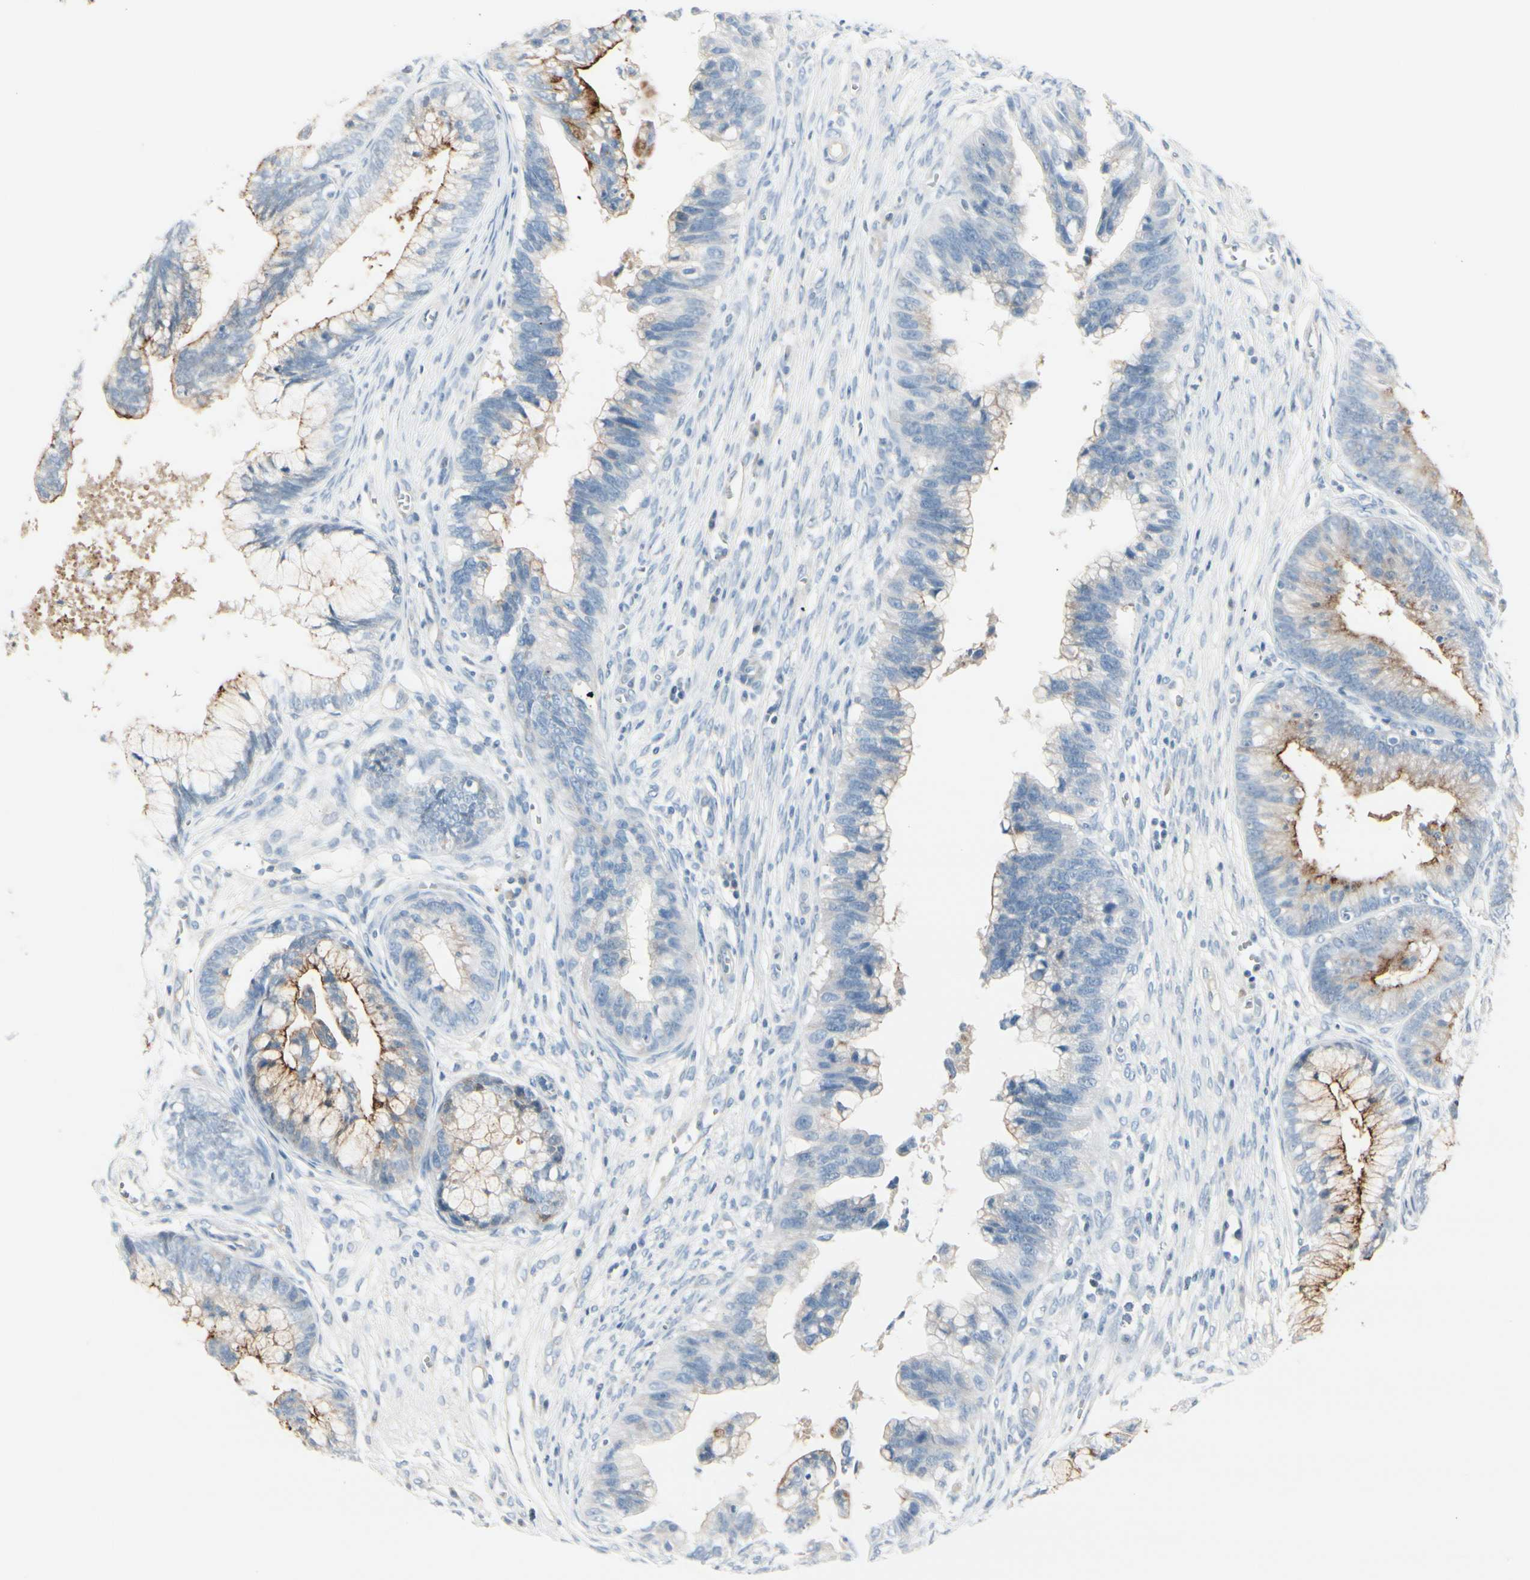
{"staining": {"intensity": "strong", "quantity": "25%-75%", "location": "cytoplasmic/membranous"}, "tissue": "cervical cancer", "cell_type": "Tumor cells", "image_type": "cancer", "snomed": [{"axis": "morphology", "description": "Adenocarcinoma, NOS"}, {"axis": "topography", "description": "Cervix"}], "caption": "Brown immunohistochemical staining in cervical adenocarcinoma reveals strong cytoplasmic/membranous staining in about 25%-75% of tumor cells. Nuclei are stained in blue.", "gene": "CDHR5", "patient": {"sex": "female", "age": 44}}